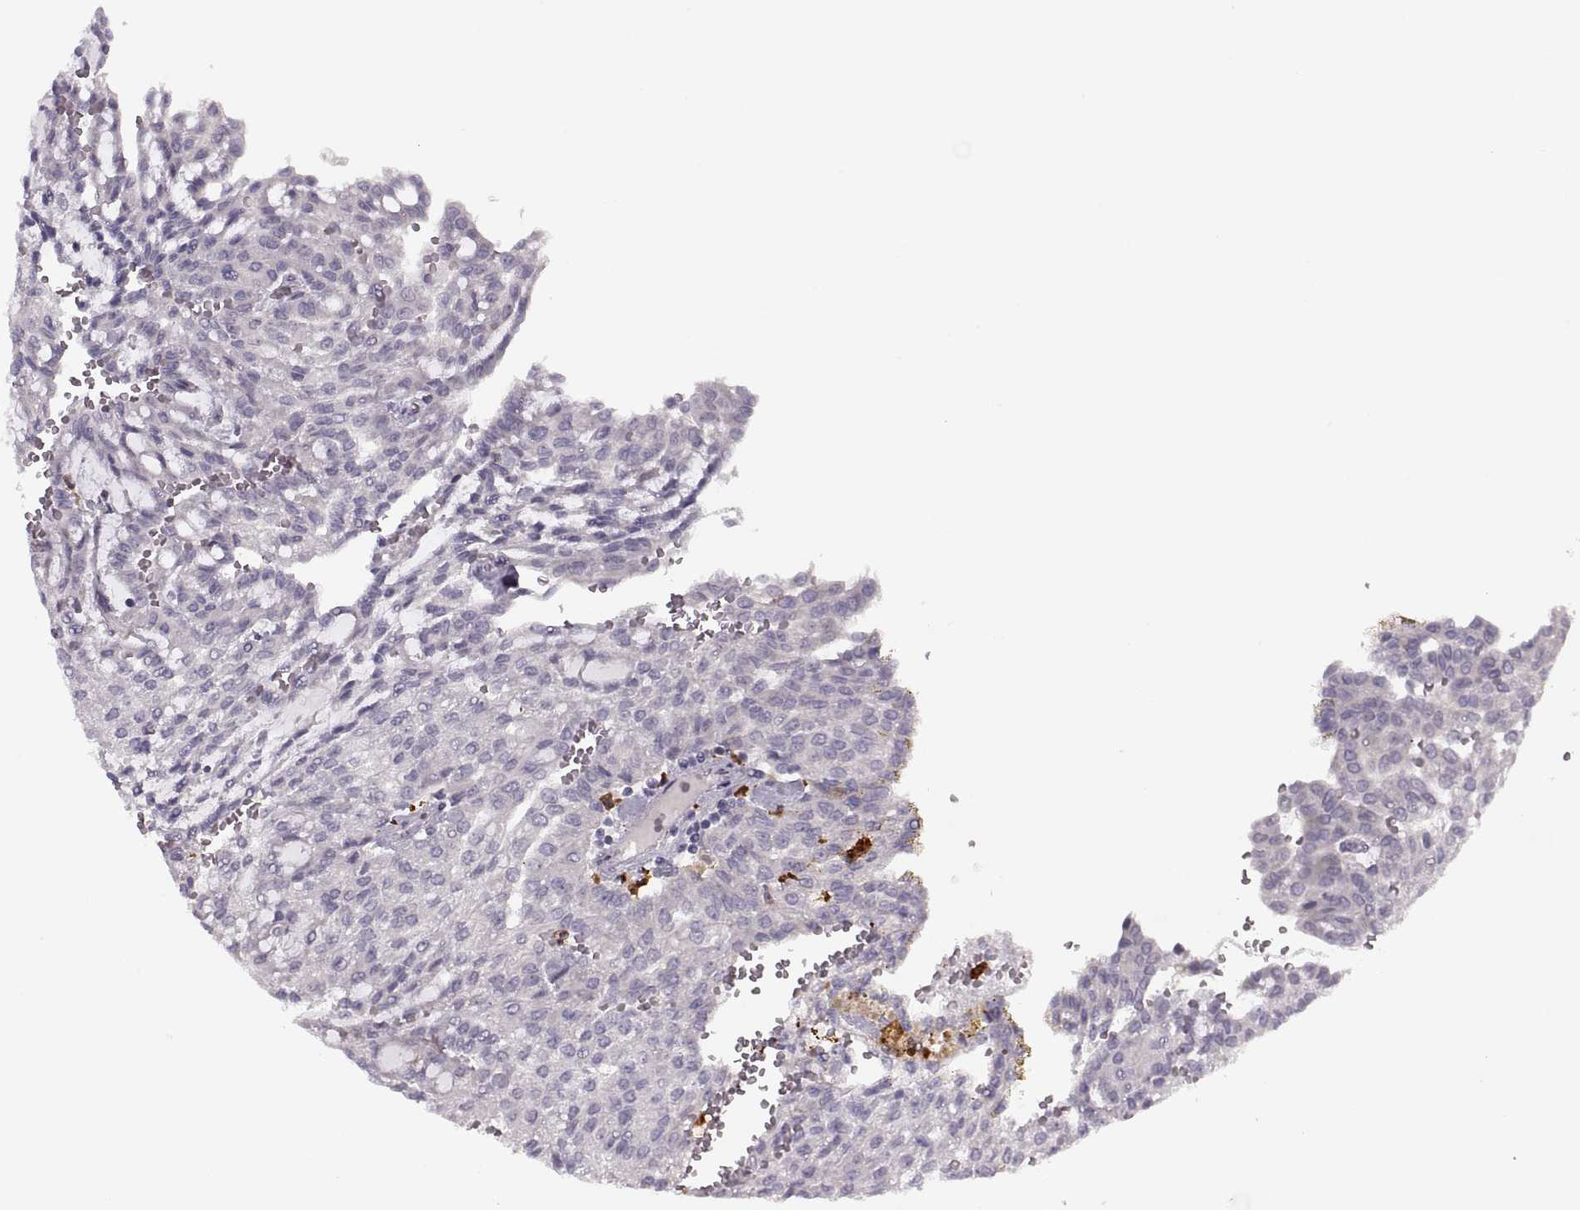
{"staining": {"intensity": "negative", "quantity": "none", "location": "none"}, "tissue": "renal cancer", "cell_type": "Tumor cells", "image_type": "cancer", "snomed": [{"axis": "morphology", "description": "Adenocarcinoma, NOS"}, {"axis": "topography", "description": "Kidney"}], "caption": "Tumor cells show no significant staining in adenocarcinoma (renal).", "gene": "H2AP", "patient": {"sex": "male", "age": 63}}